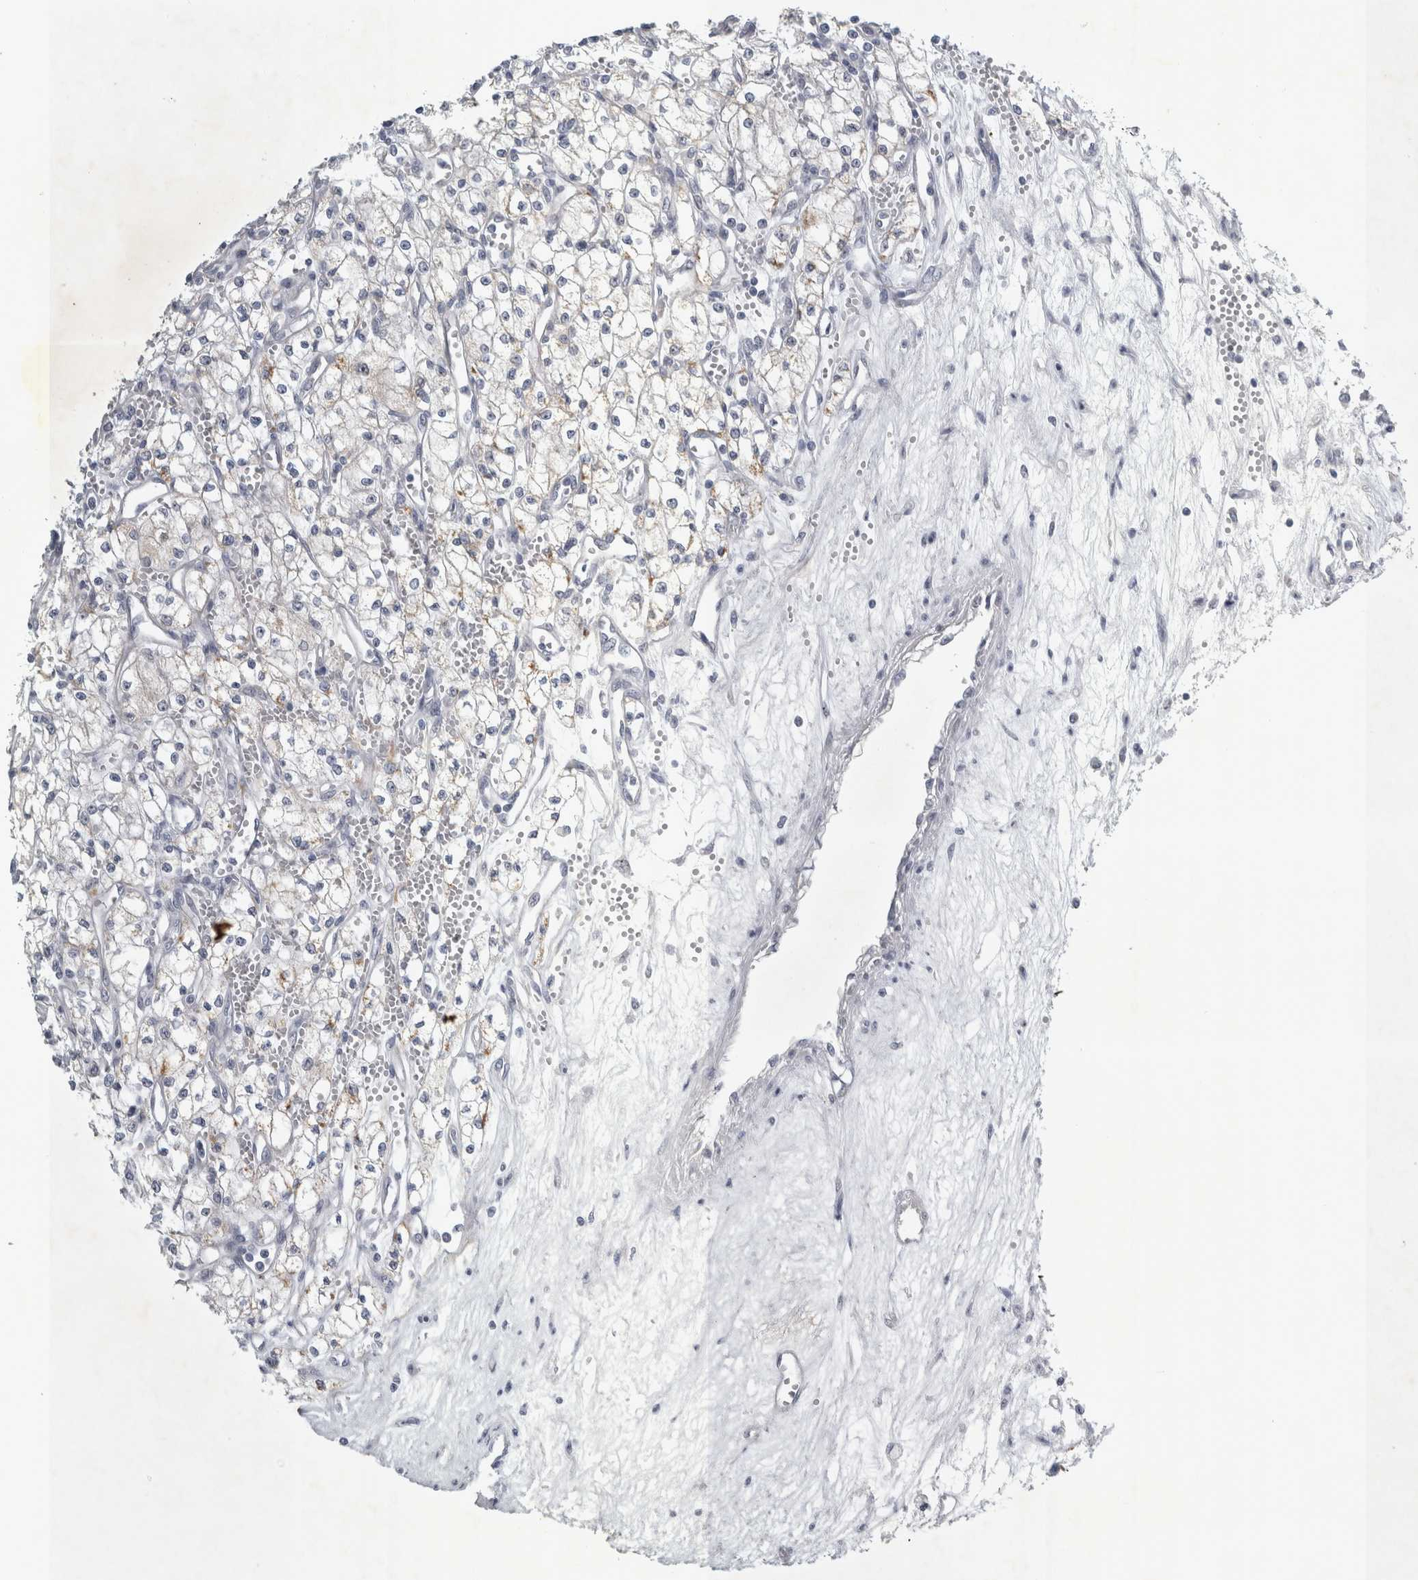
{"staining": {"intensity": "negative", "quantity": "none", "location": "none"}, "tissue": "renal cancer", "cell_type": "Tumor cells", "image_type": "cancer", "snomed": [{"axis": "morphology", "description": "Adenocarcinoma, NOS"}, {"axis": "topography", "description": "Kidney"}], "caption": "Protein analysis of renal cancer displays no significant expression in tumor cells.", "gene": "FXYD7", "patient": {"sex": "male", "age": 59}}